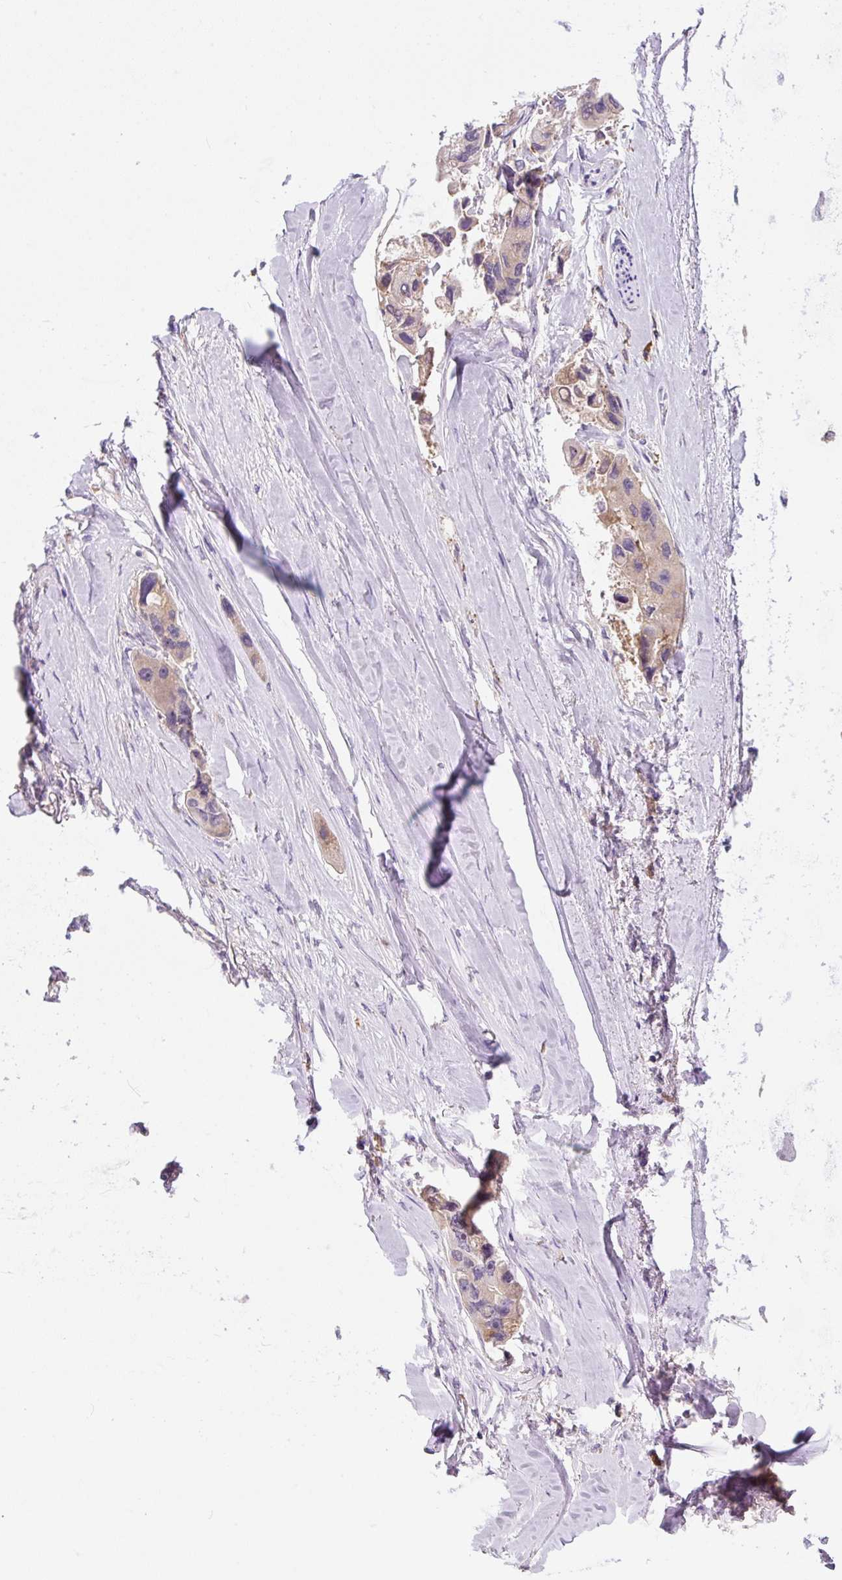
{"staining": {"intensity": "moderate", "quantity": "<25%", "location": "cytoplasmic/membranous"}, "tissue": "lung cancer", "cell_type": "Tumor cells", "image_type": "cancer", "snomed": [{"axis": "morphology", "description": "Adenocarcinoma, NOS"}, {"axis": "topography", "description": "Lung"}], "caption": "The image reveals staining of lung adenocarcinoma, revealing moderate cytoplasmic/membranous protein positivity (brown color) within tumor cells. Nuclei are stained in blue.", "gene": "FZD5", "patient": {"sex": "female", "age": 54}}